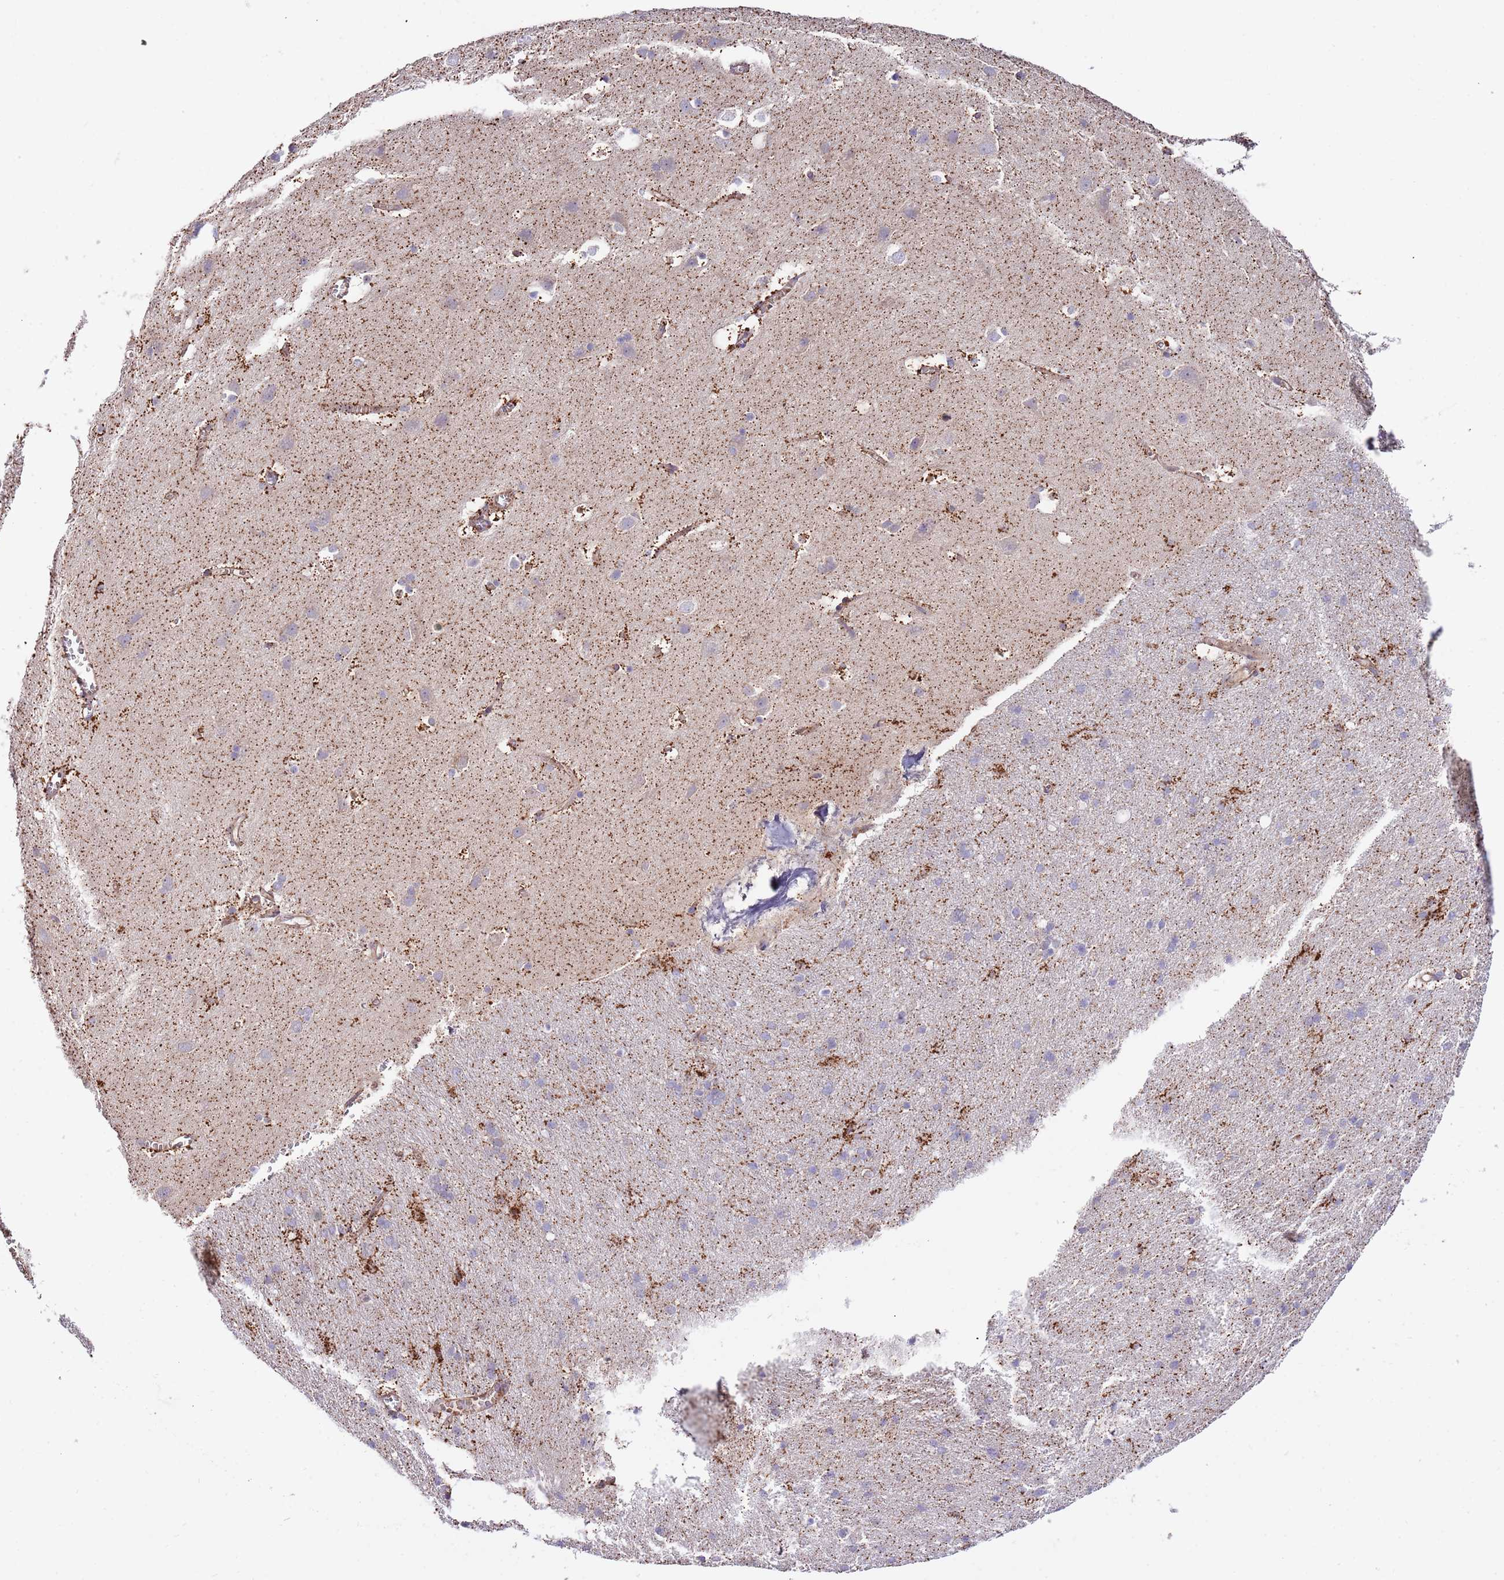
{"staining": {"intensity": "strong", "quantity": ">75%", "location": "cytoplasmic/membranous"}, "tissue": "cerebral cortex", "cell_type": "Endothelial cells", "image_type": "normal", "snomed": [{"axis": "morphology", "description": "Normal tissue, NOS"}, {"axis": "topography", "description": "Cerebral cortex"}], "caption": "Immunohistochemical staining of benign human cerebral cortex demonstrates strong cytoplasmic/membranous protein staining in about >75% of endothelial cells. Immunohistochemistry stains the protein of interest in brown and the nuclei are stained blue.", "gene": "DOCK6", "patient": {"sex": "male", "age": 54}}